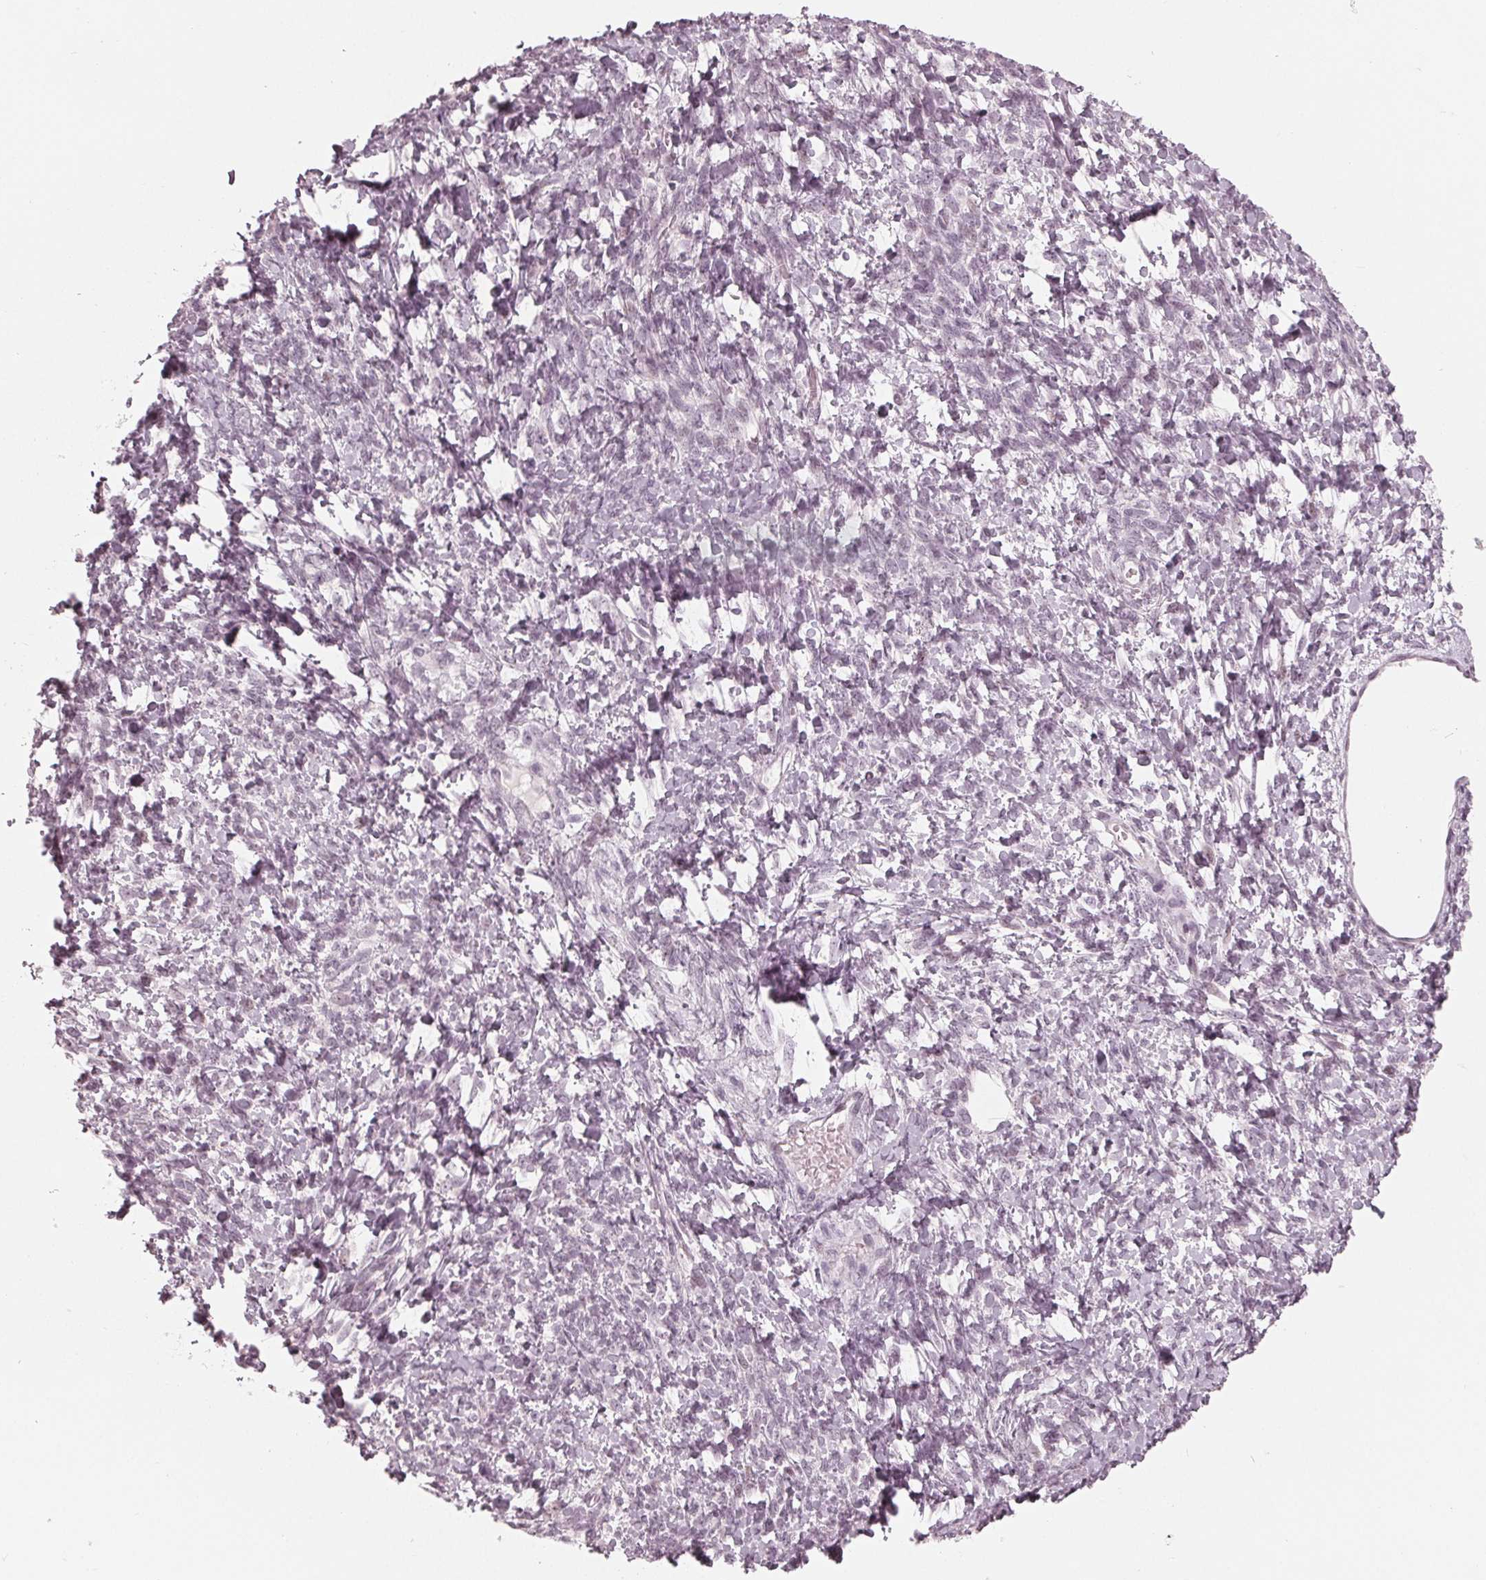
{"staining": {"intensity": "negative", "quantity": "none", "location": "none"}, "tissue": "ovarian cancer", "cell_type": "Tumor cells", "image_type": "cancer", "snomed": [{"axis": "morphology", "description": "Cystadenocarcinoma, serous, NOS"}, {"axis": "topography", "description": "Ovary"}], "caption": "Immunohistochemistry of serous cystadenocarcinoma (ovarian) demonstrates no staining in tumor cells.", "gene": "ADPRHL1", "patient": {"sex": "female", "age": 53}}